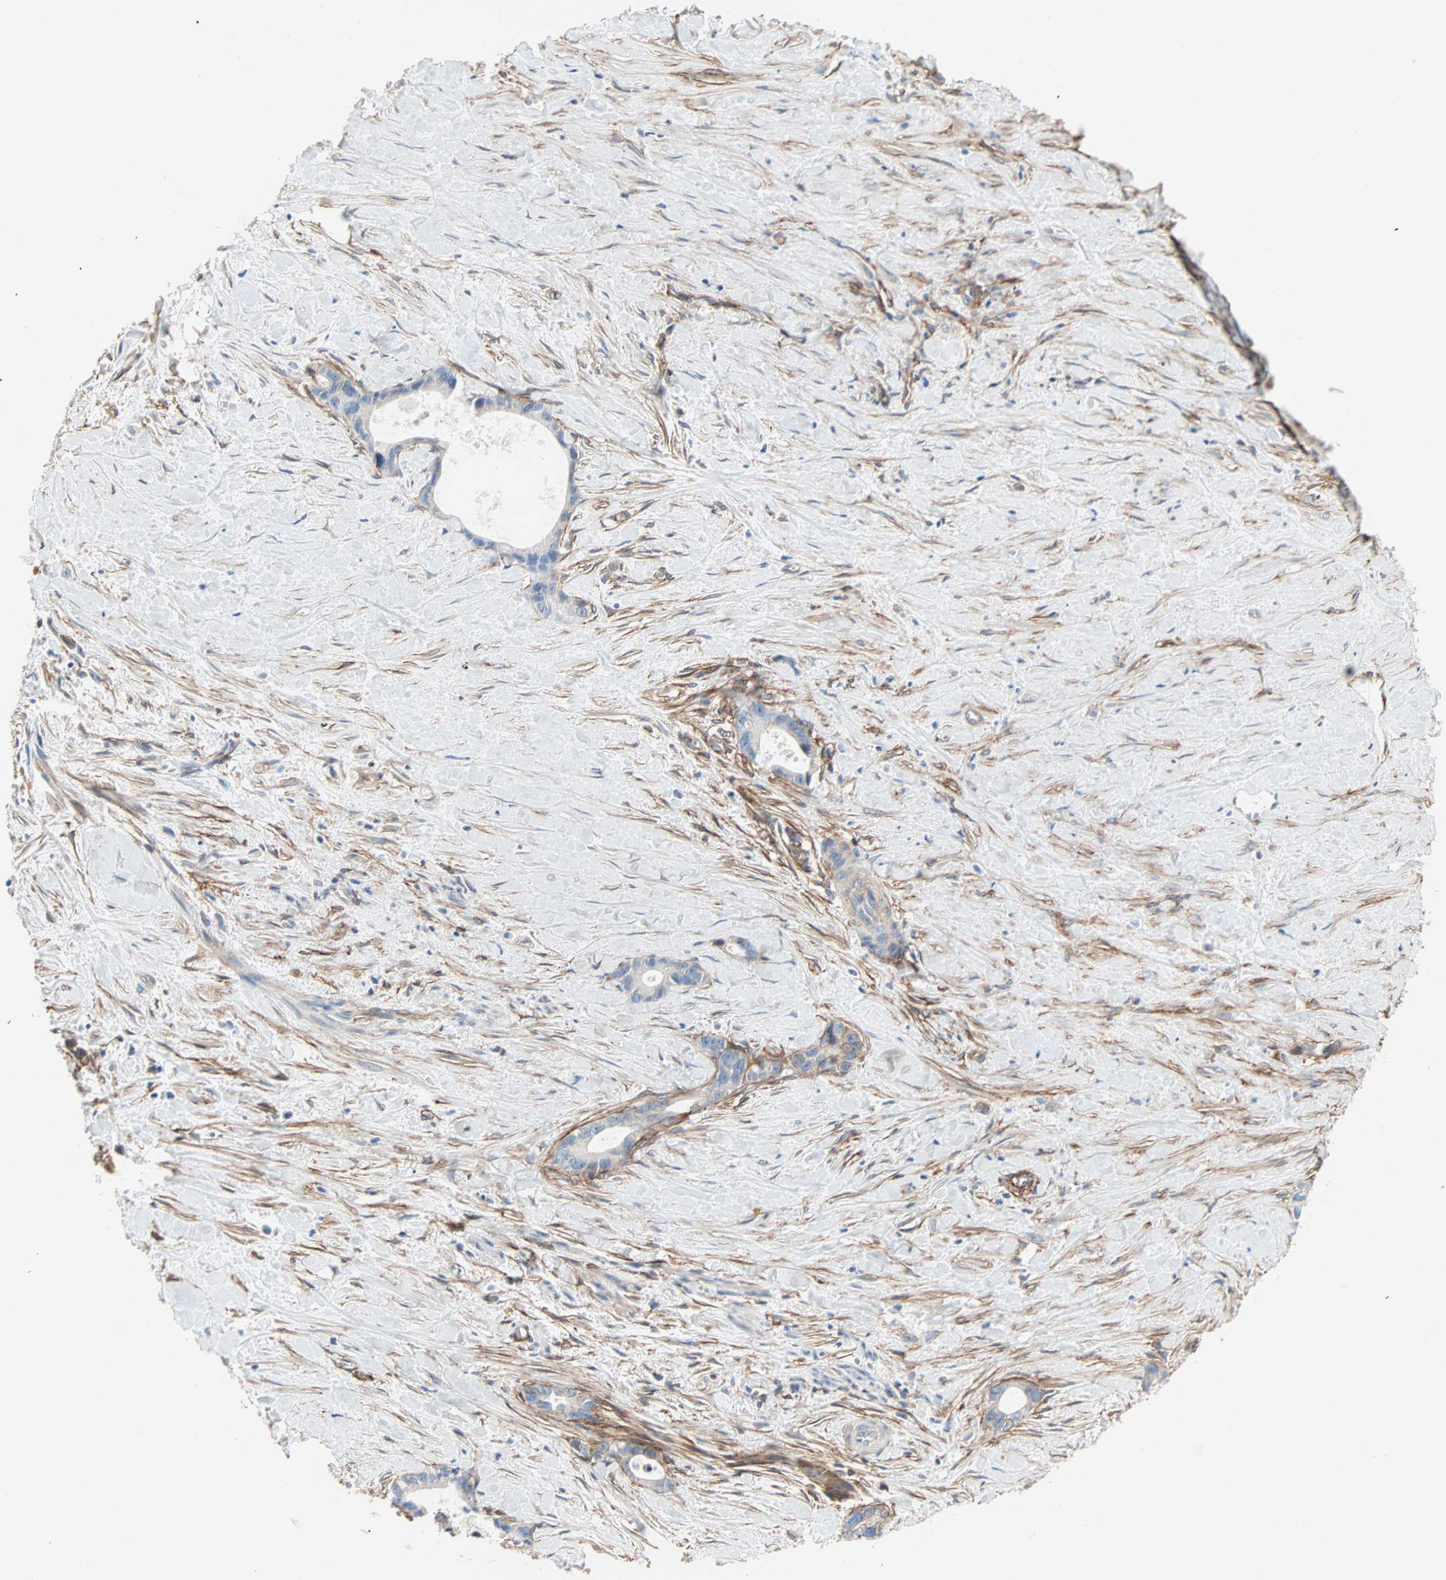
{"staining": {"intensity": "weak", "quantity": "<25%", "location": "cytoplasmic/membranous"}, "tissue": "liver cancer", "cell_type": "Tumor cells", "image_type": "cancer", "snomed": [{"axis": "morphology", "description": "Cholangiocarcinoma"}, {"axis": "topography", "description": "Liver"}], "caption": "IHC histopathology image of human liver cancer (cholangiocarcinoma) stained for a protein (brown), which demonstrates no expression in tumor cells. (Brightfield microscopy of DAB IHC at high magnification).", "gene": "EPB41L2", "patient": {"sex": "female", "age": 55}}